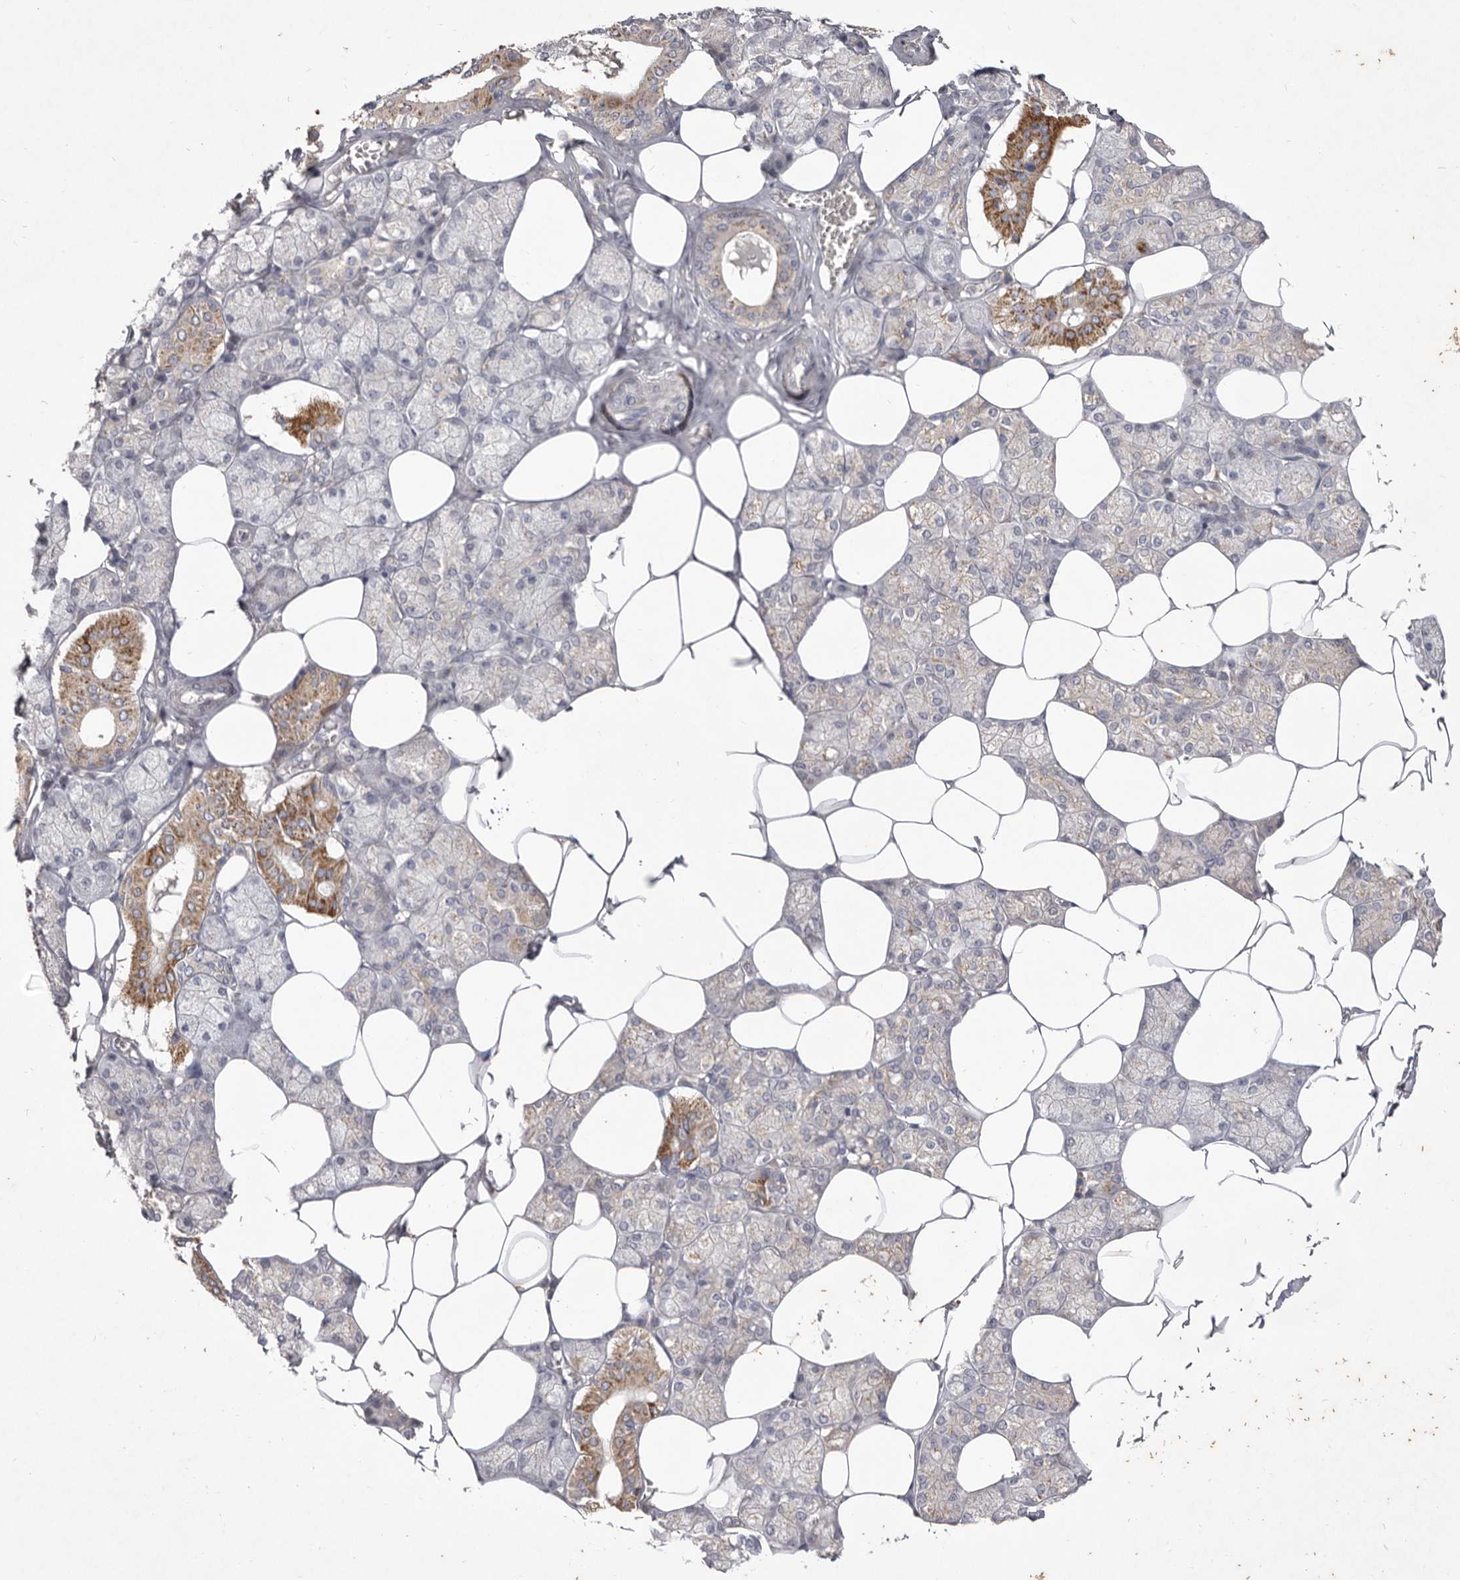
{"staining": {"intensity": "moderate", "quantity": "25%-75%", "location": "cytoplasmic/membranous"}, "tissue": "salivary gland", "cell_type": "Glandular cells", "image_type": "normal", "snomed": [{"axis": "morphology", "description": "Normal tissue, NOS"}, {"axis": "topography", "description": "Salivary gland"}], "caption": "Moderate cytoplasmic/membranous expression is present in approximately 25%-75% of glandular cells in unremarkable salivary gland. (DAB IHC with brightfield microscopy, high magnification).", "gene": "USP24", "patient": {"sex": "male", "age": 62}}